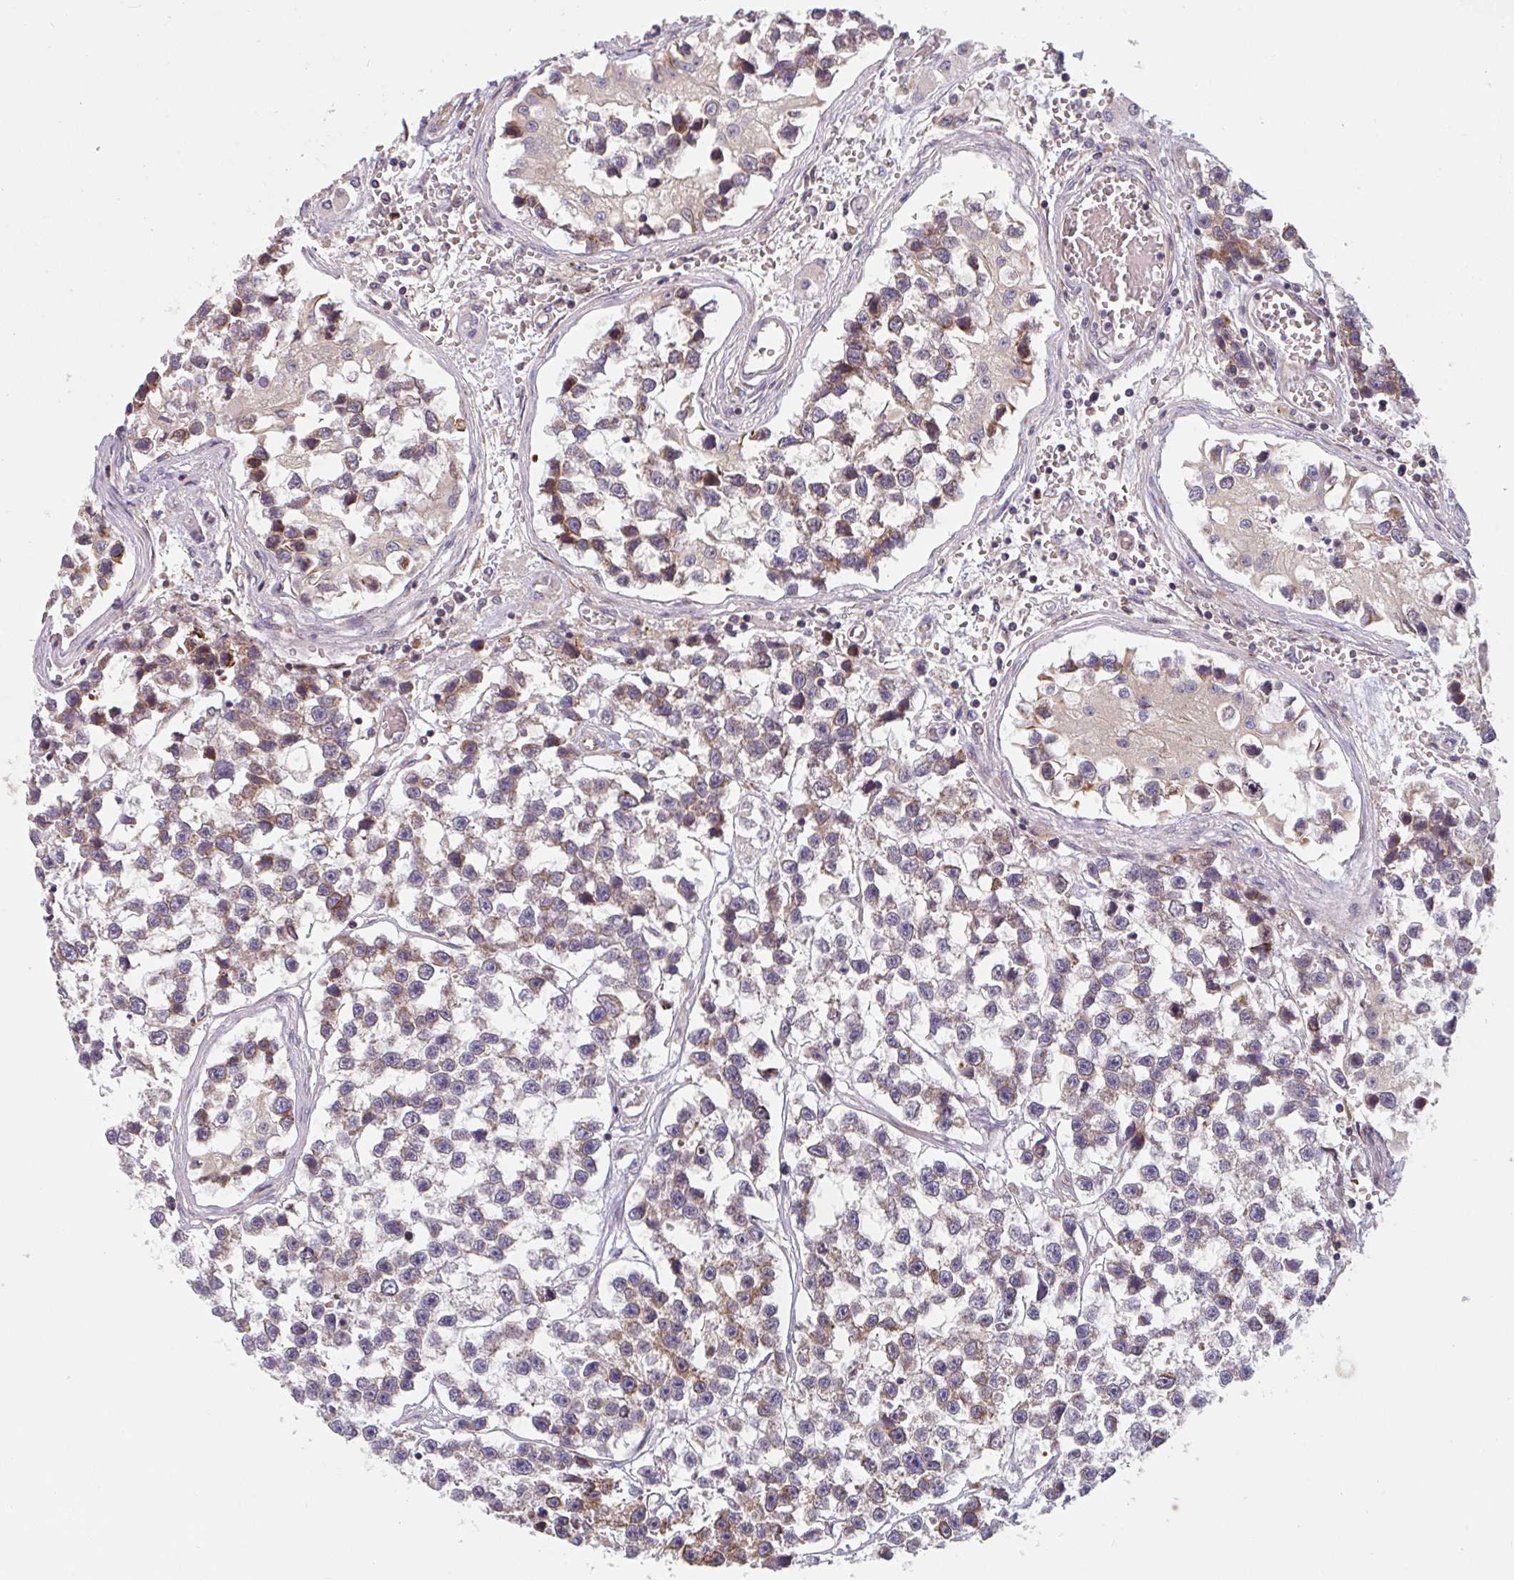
{"staining": {"intensity": "weak", "quantity": "25%-75%", "location": "cytoplasmic/membranous"}, "tissue": "testis cancer", "cell_type": "Tumor cells", "image_type": "cancer", "snomed": [{"axis": "morphology", "description": "Seminoma, NOS"}, {"axis": "topography", "description": "Testis"}], "caption": "A photomicrograph showing weak cytoplasmic/membranous expression in about 25%-75% of tumor cells in seminoma (testis), as visualized by brown immunohistochemical staining.", "gene": "NUB1", "patient": {"sex": "male", "age": 26}}